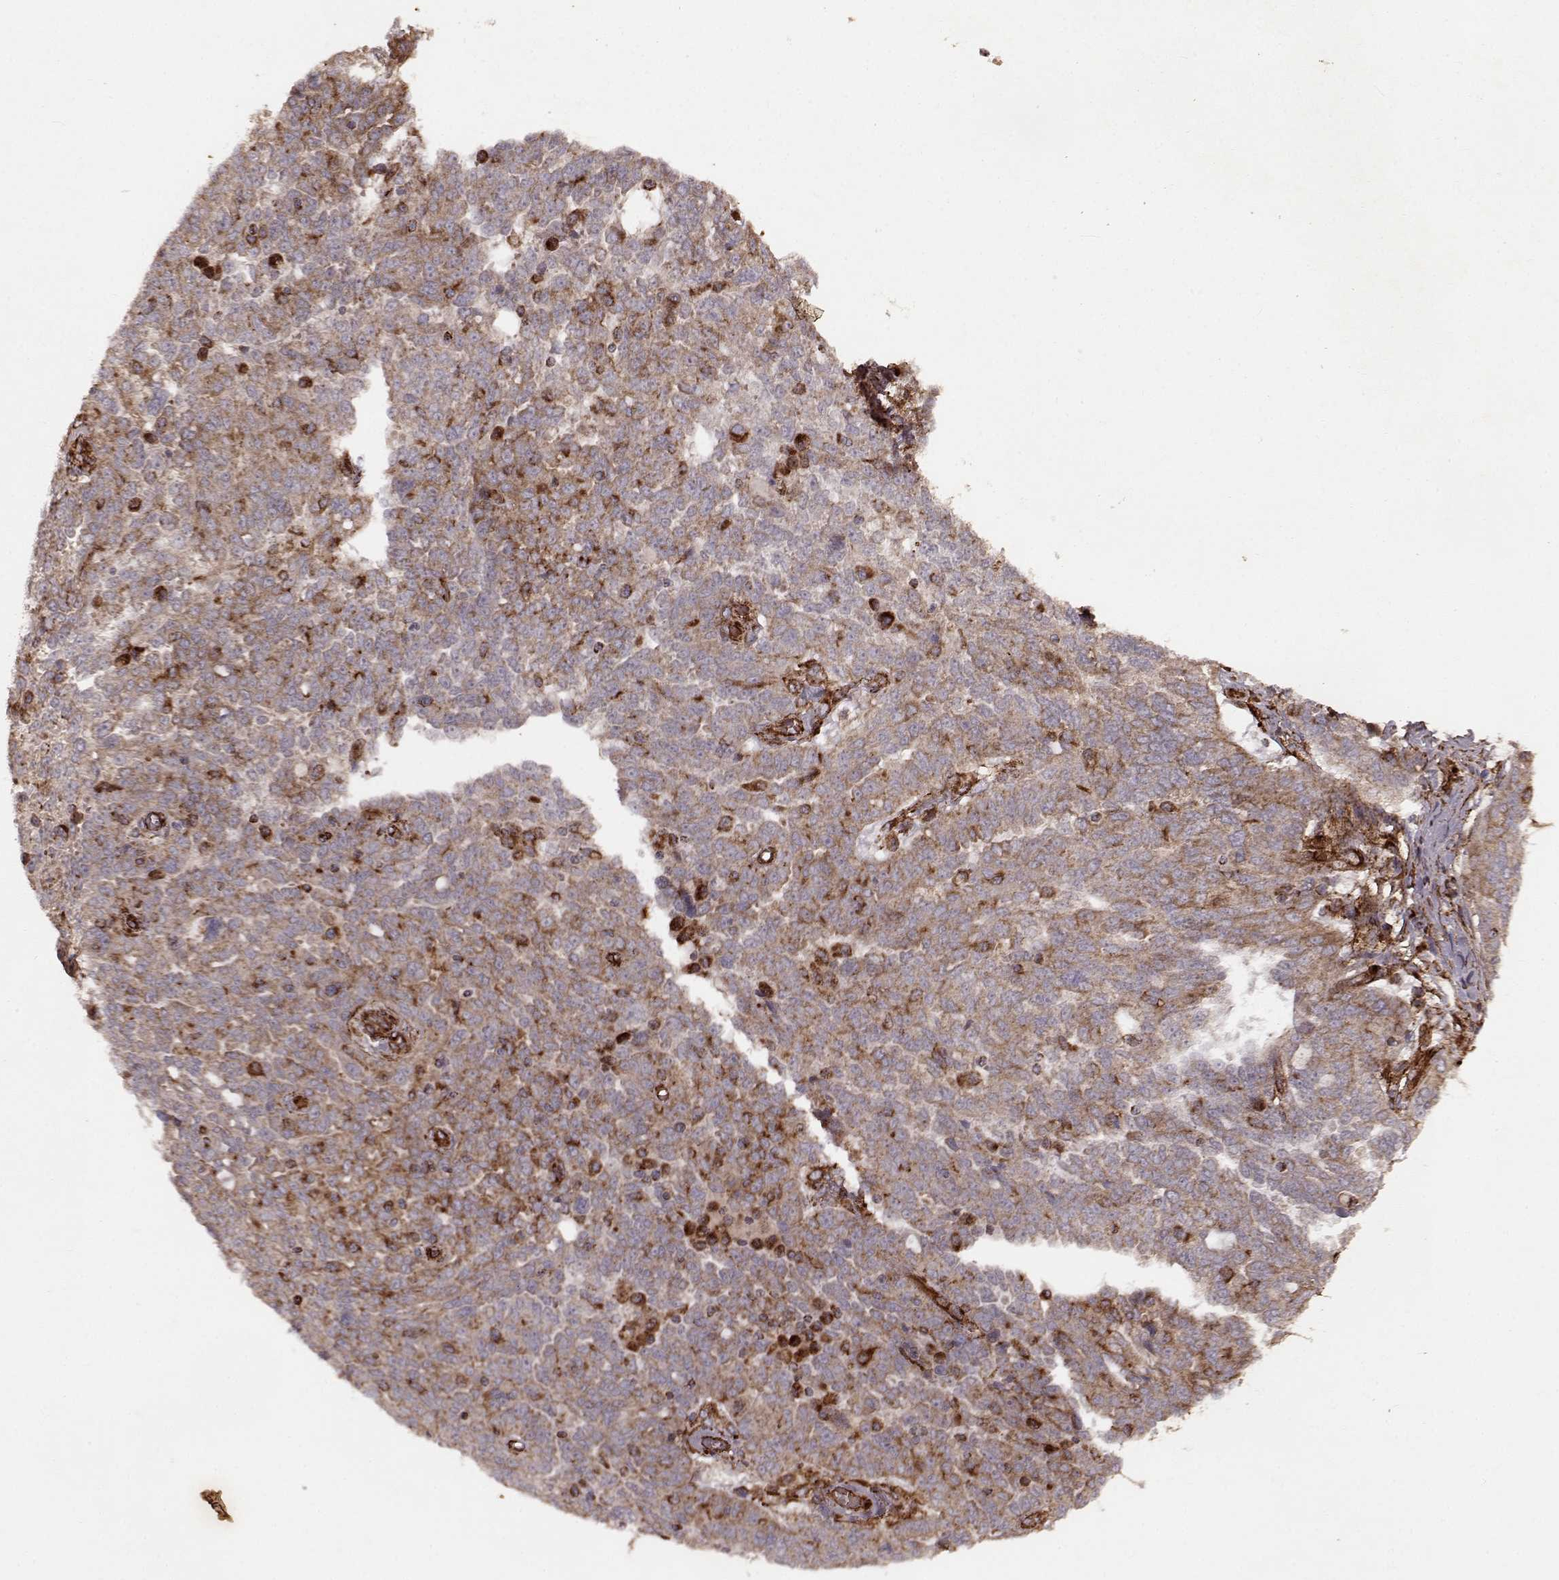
{"staining": {"intensity": "weak", "quantity": ">75%", "location": "cytoplasmic/membranous"}, "tissue": "ovarian cancer", "cell_type": "Tumor cells", "image_type": "cancer", "snomed": [{"axis": "morphology", "description": "Cystadenocarcinoma, serous, NOS"}, {"axis": "topography", "description": "Ovary"}], "caption": "Serous cystadenocarcinoma (ovarian) stained with a brown dye reveals weak cytoplasmic/membranous positive staining in approximately >75% of tumor cells.", "gene": "FXN", "patient": {"sex": "female", "age": 67}}